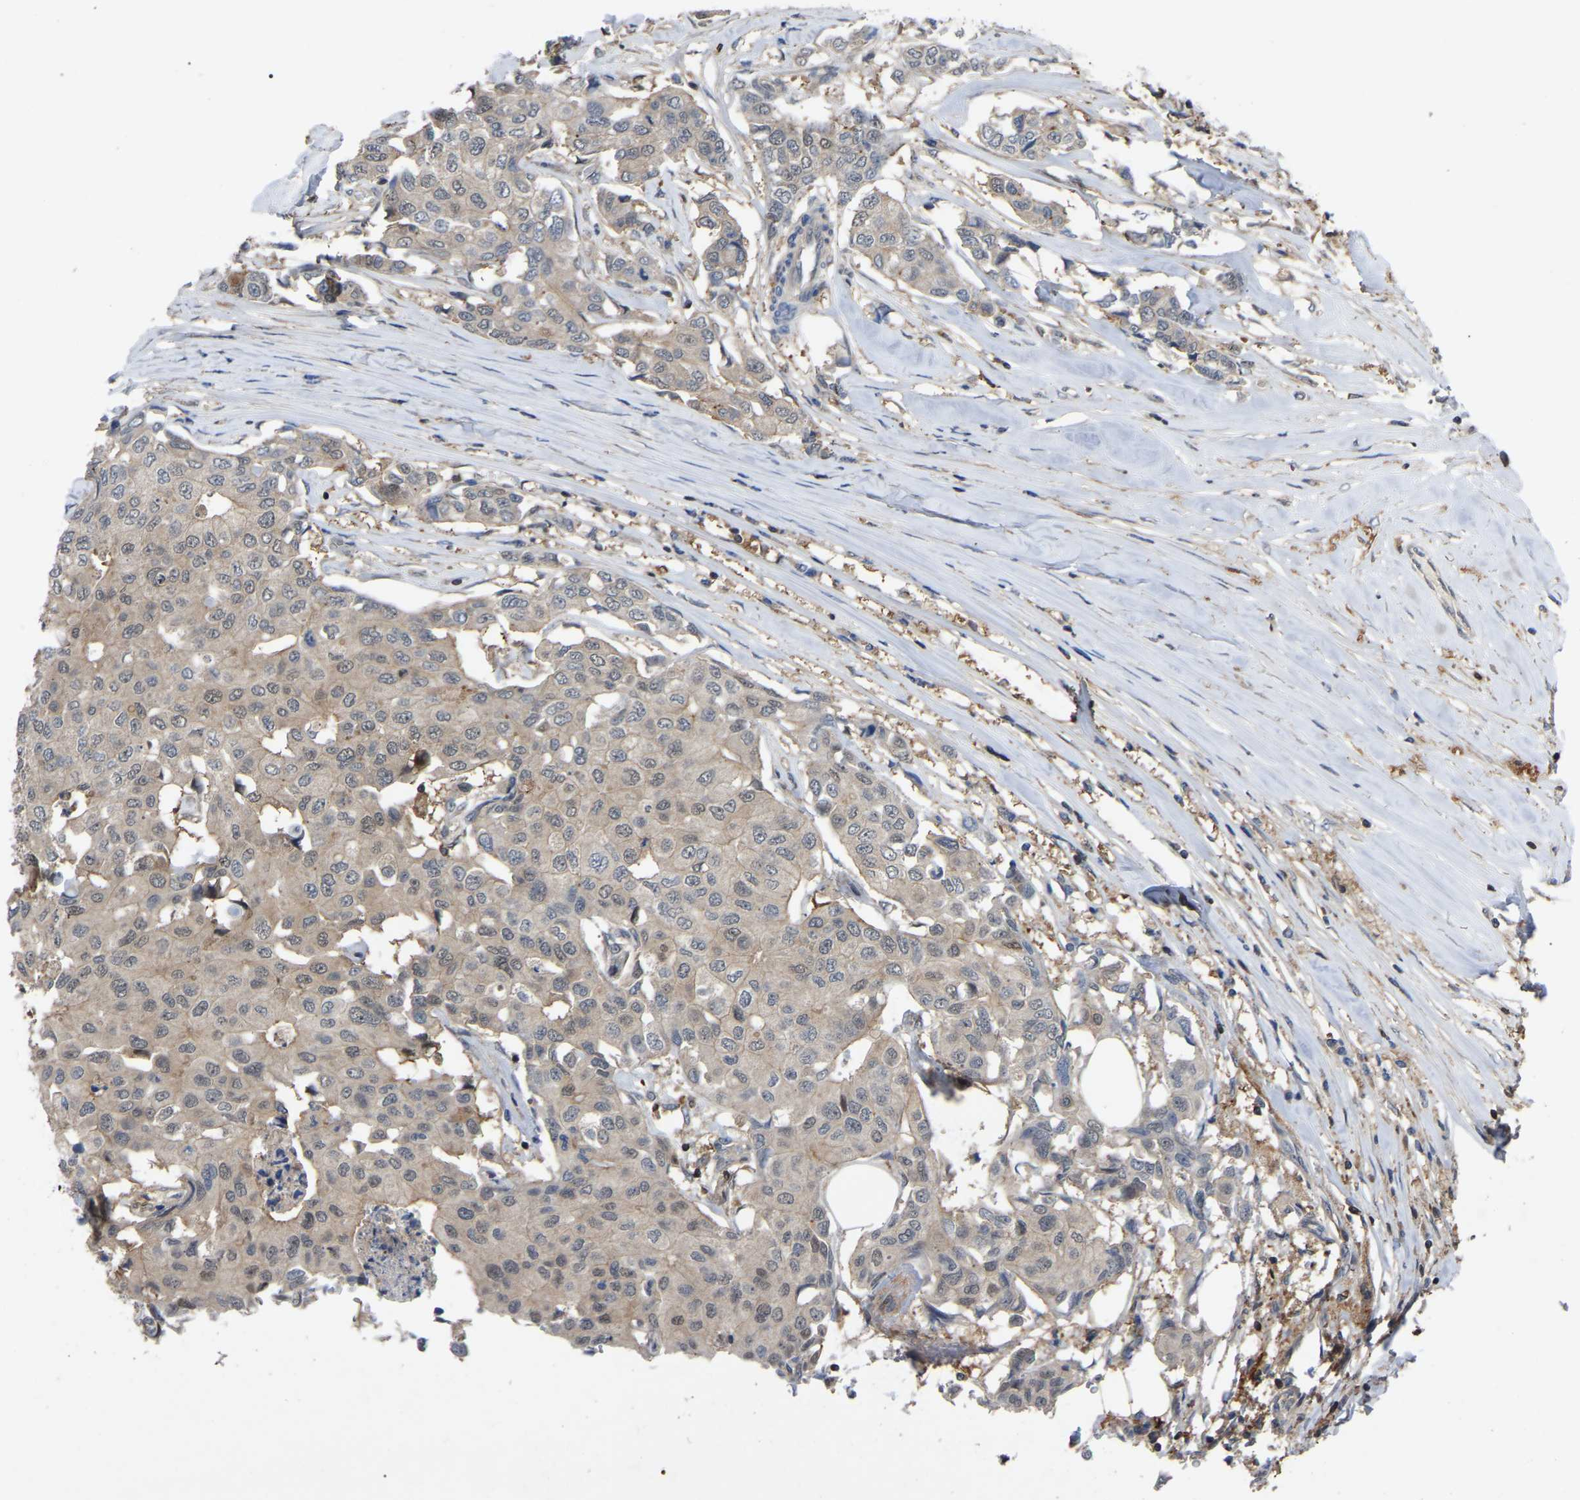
{"staining": {"intensity": "weak", "quantity": ">75%", "location": "cytoplasmic/membranous"}, "tissue": "breast cancer", "cell_type": "Tumor cells", "image_type": "cancer", "snomed": [{"axis": "morphology", "description": "Duct carcinoma"}, {"axis": "topography", "description": "Breast"}], "caption": "A brown stain shows weak cytoplasmic/membranous staining of a protein in breast cancer (intraductal carcinoma) tumor cells.", "gene": "CIT", "patient": {"sex": "female", "age": 80}}